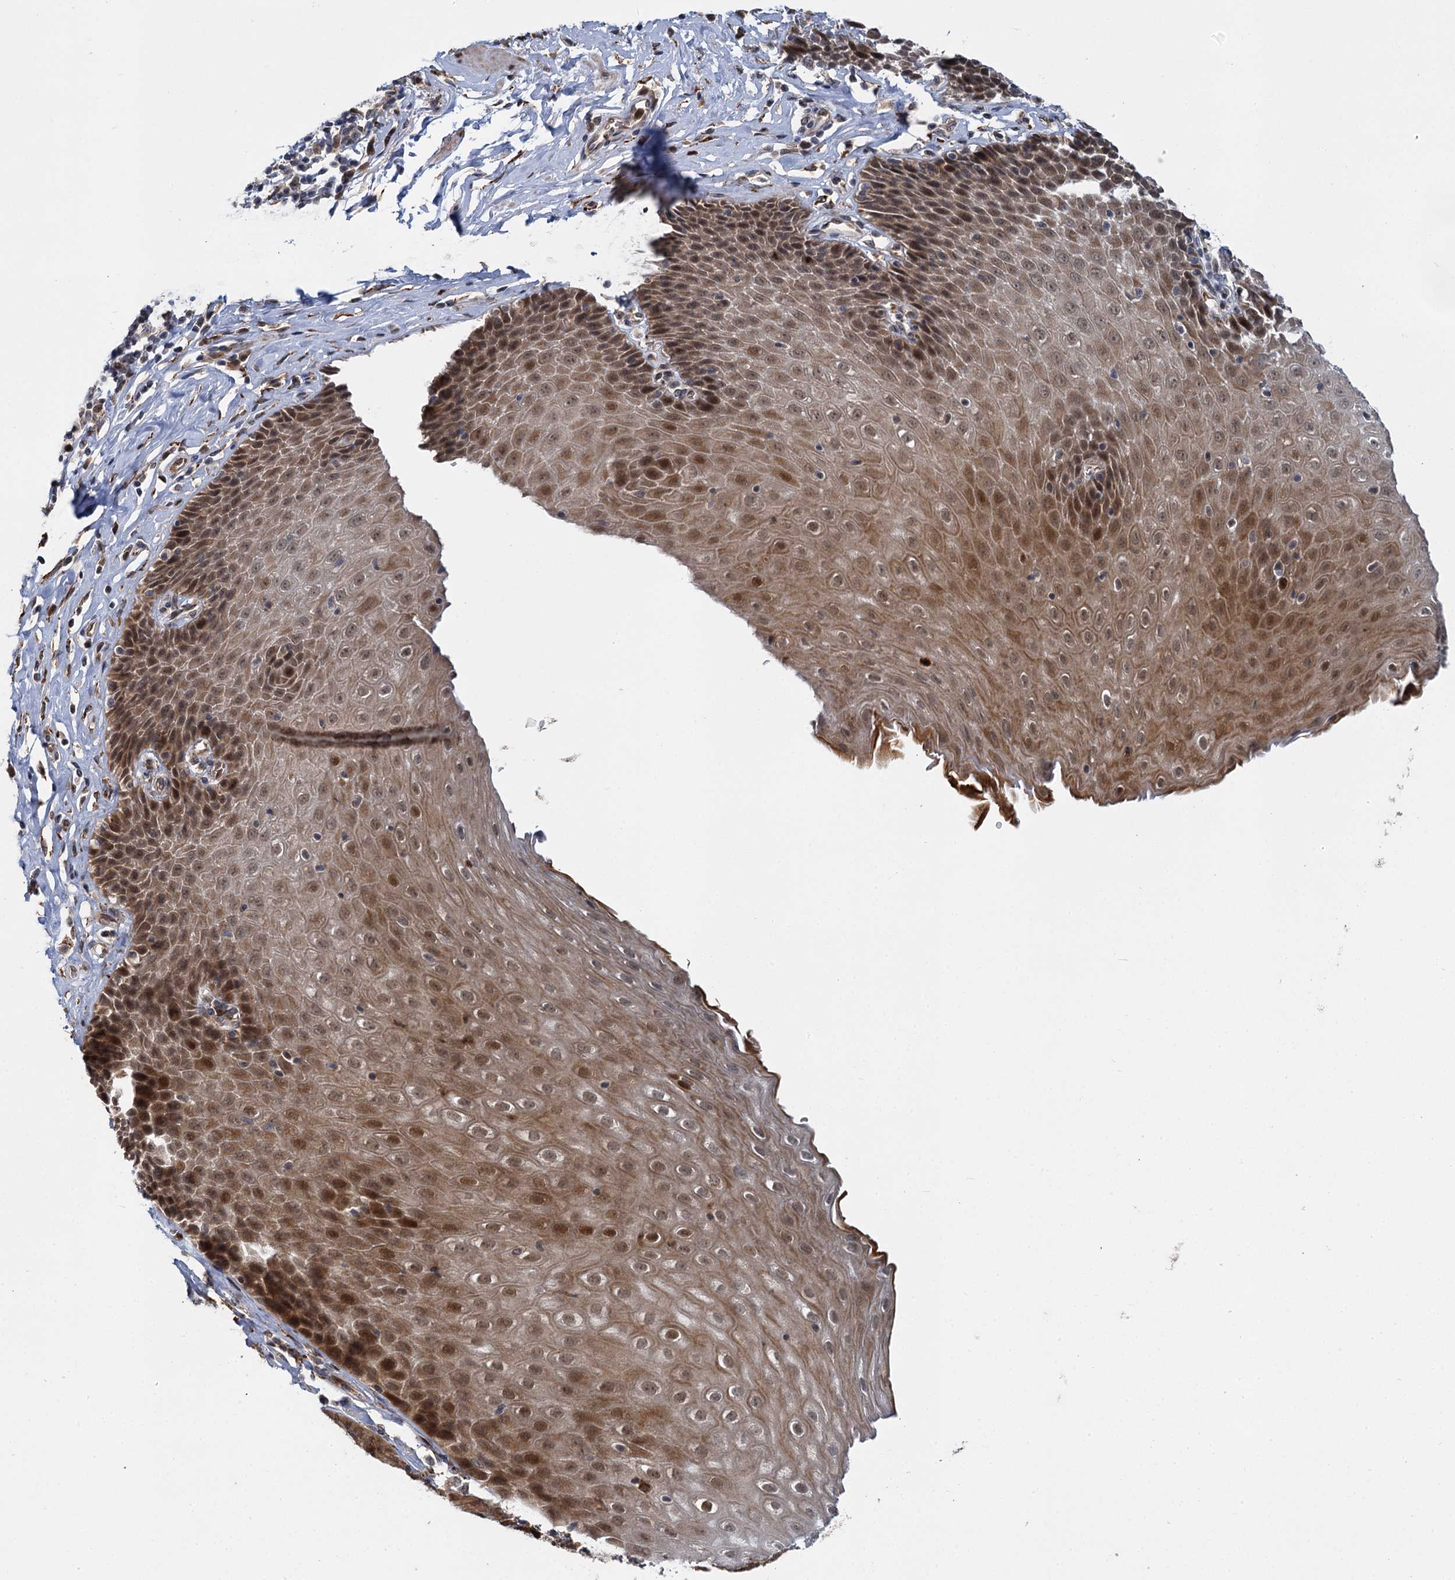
{"staining": {"intensity": "moderate", "quantity": ">75%", "location": "cytoplasmic/membranous,nuclear"}, "tissue": "esophagus", "cell_type": "Squamous epithelial cells", "image_type": "normal", "snomed": [{"axis": "morphology", "description": "Normal tissue, NOS"}, {"axis": "topography", "description": "Esophagus"}], "caption": "The immunohistochemical stain highlights moderate cytoplasmic/membranous,nuclear positivity in squamous epithelial cells of normal esophagus.", "gene": "APBA2", "patient": {"sex": "female", "age": 61}}